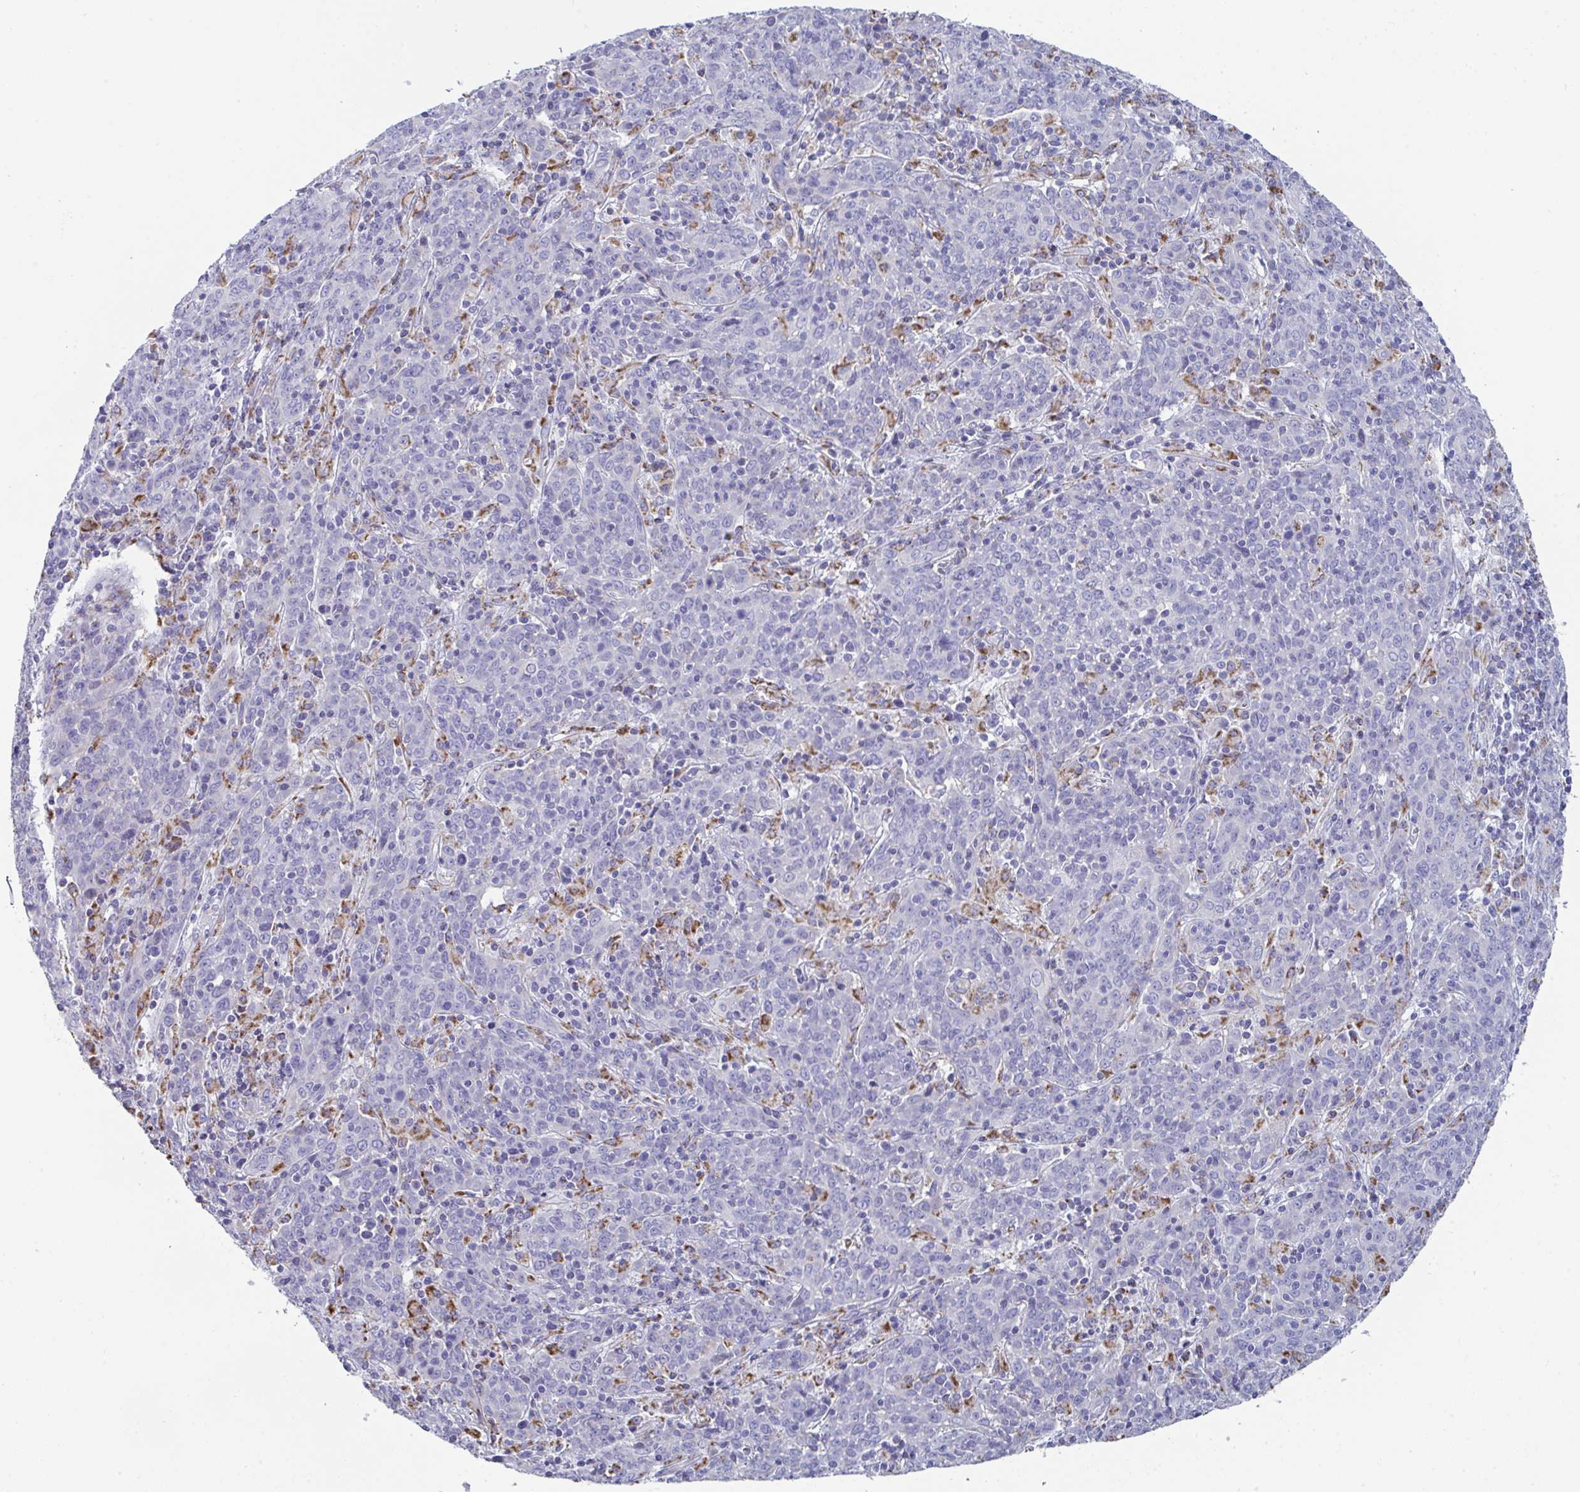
{"staining": {"intensity": "negative", "quantity": "none", "location": "none"}, "tissue": "cervical cancer", "cell_type": "Tumor cells", "image_type": "cancer", "snomed": [{"axis": "morphology", "description": "Squamous cell carcinoma, NOS"}, {"axis": "topography", "description": "Cervix"}], "caption": "Squamous cell carcinoma (cervical) was stained to show a protein in brown. There is no significant staining in tumor cells.", "gene": "MGAM2", "patient": {"sex": "female", "age": 67}}